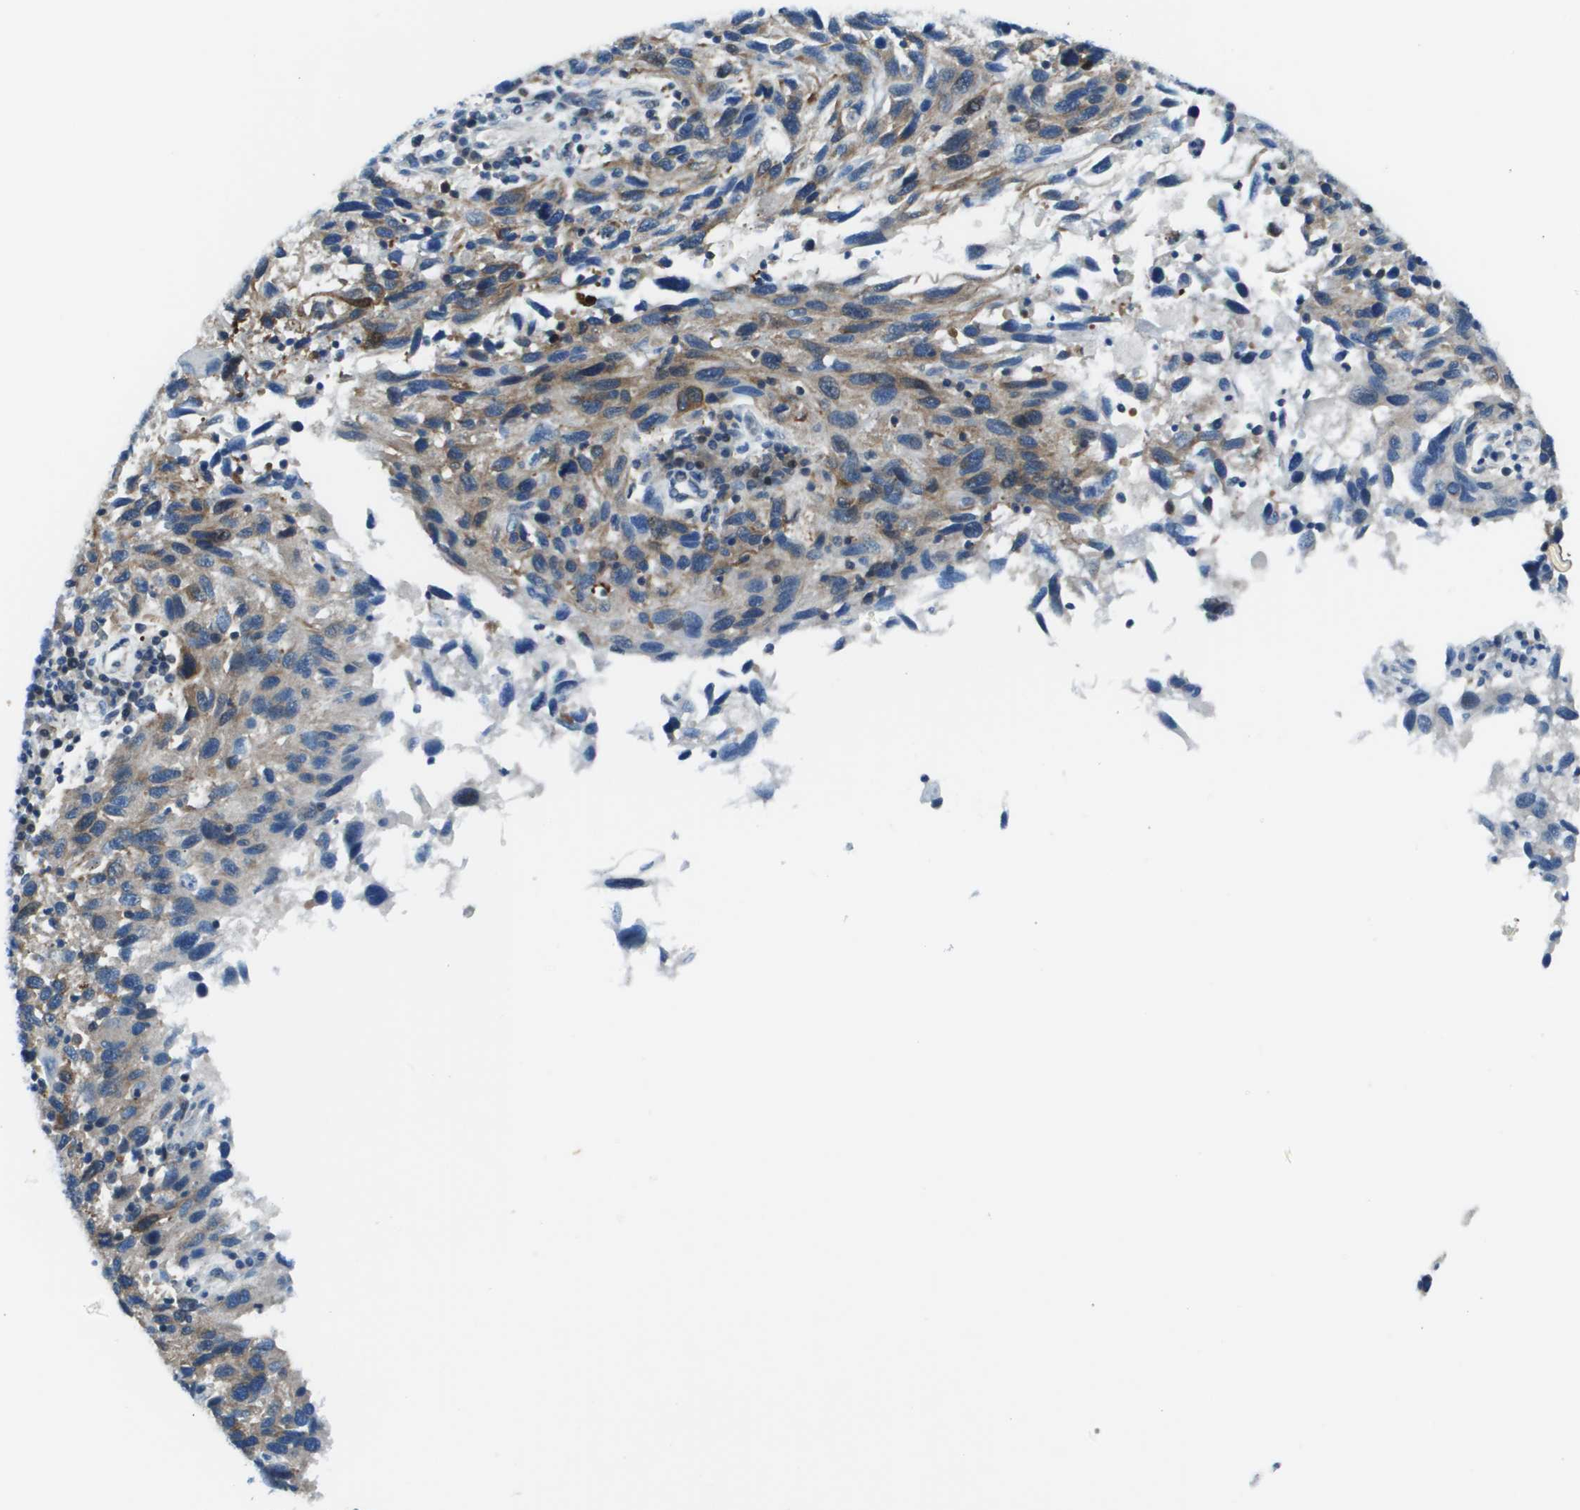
{"staining": {"intensity": "weak", "quantity": ">75%", "location": "cytoplasmic/membranous"}, "tissue": "melanoma", "cell_type": "Tumor cells", "image_type": "cancer", "snomed": [{"axis": "morphology", "description": "Malignant melanoma, NOS"}, {"axis": "topography", "description": "Skin"}], "caption": "IHC photomicrograph of human malignant melanoma stained for a protein (brown), which exhibits low levels of weak cytoplasmic/membranous expression in about >75% of tumor cells.", "gene": "STIP1", "patient": {"sex": "male", "age": 53}}